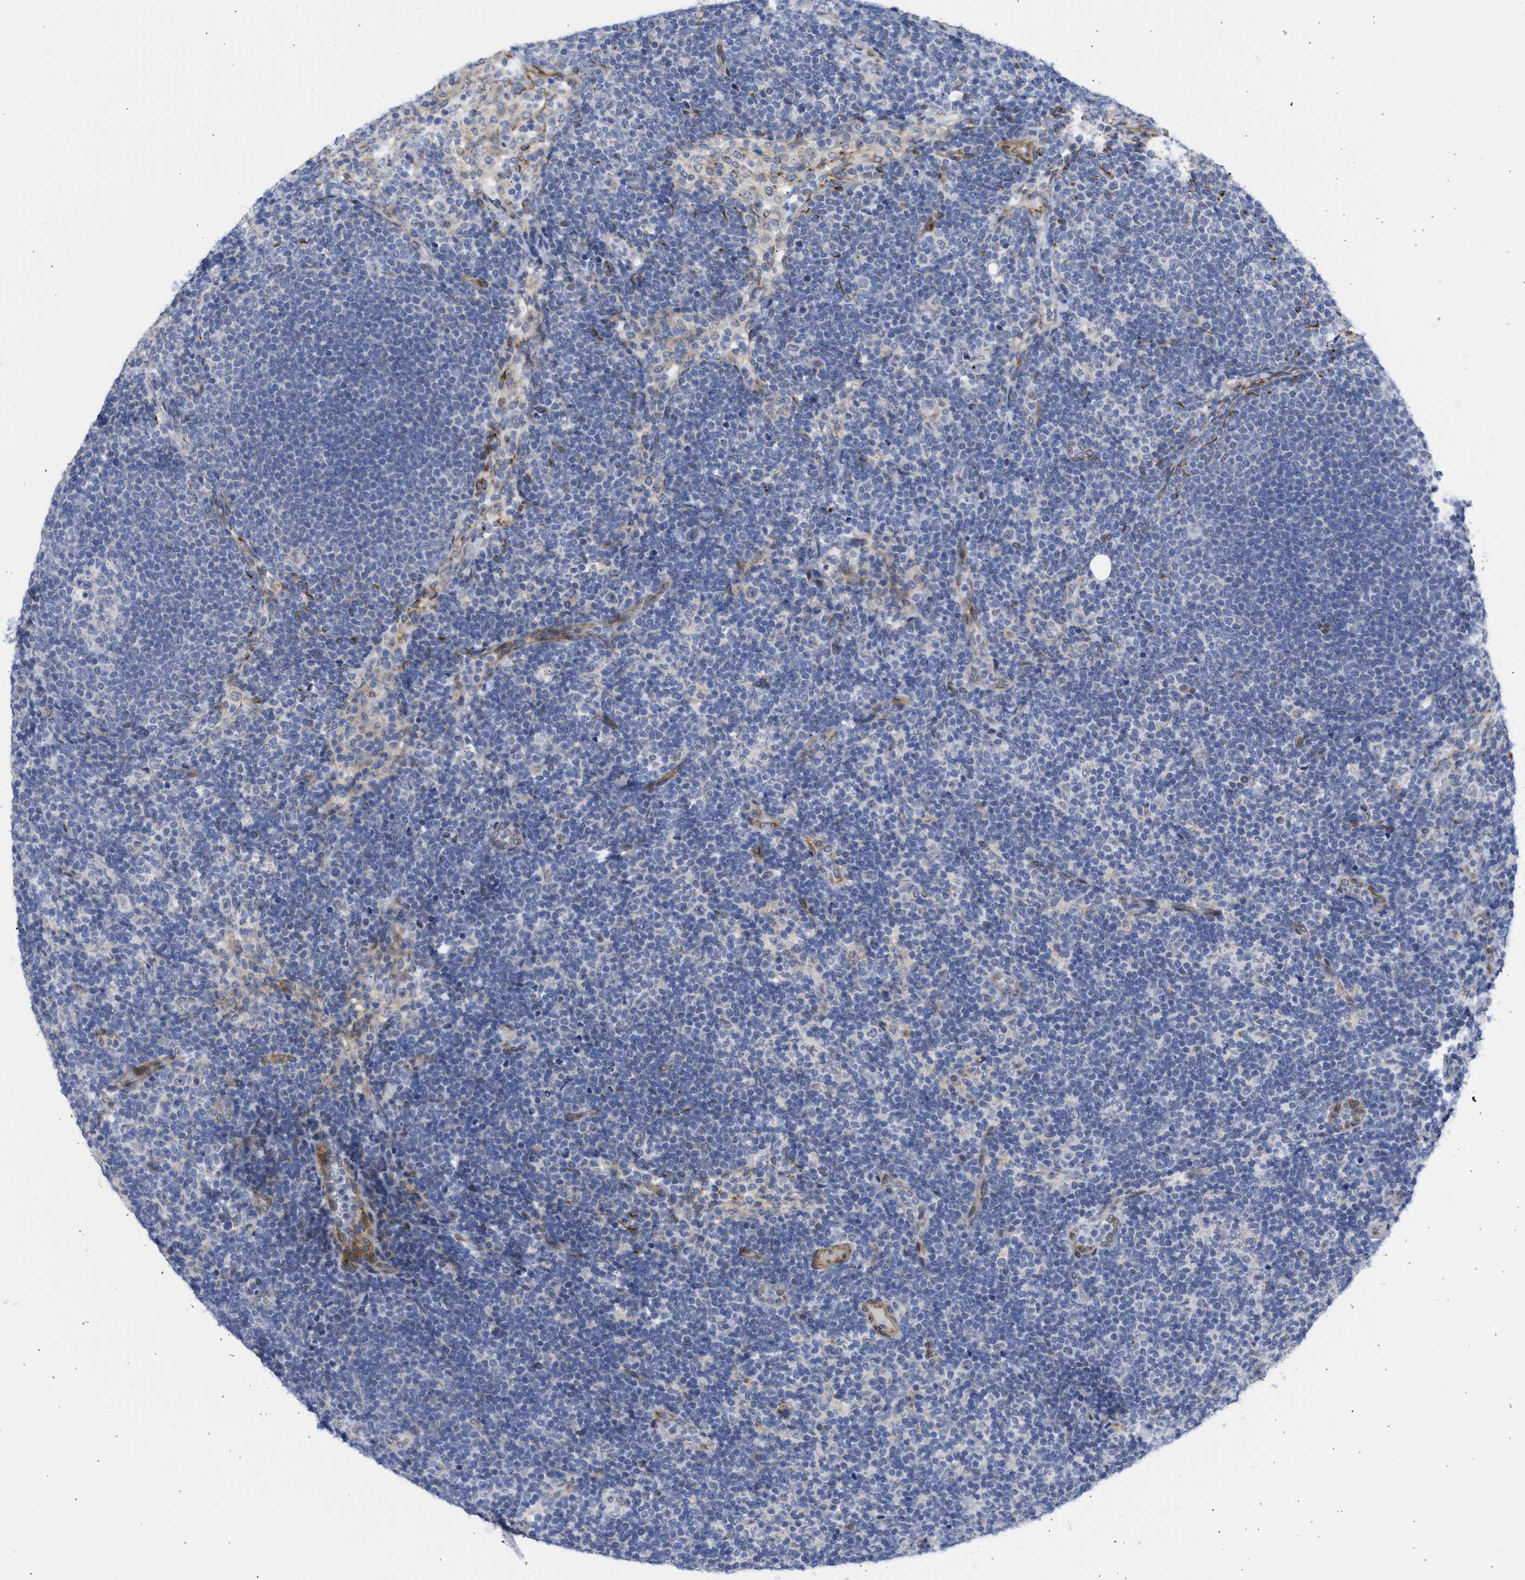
{"staining": {"intensity": "negative", "quantity": "none", "location": "none"}, "tissue": "lymph node", "cell_type": "Germinal center cells", "image_type": "normal", "snomed": [{"axis": "morphology", "description": "Normal tissue, NOS"}, {"axis": "morphology", "description": "Carcinoid, malignant, NOS"}, {"axis": "topography", "description": "Lymph node"}], "caption": "Immunohistochemistry photomicrograph of normal human lymph node stained for a protein (brown), which exhibits no expression in germinal center cells.", "gene": "NUP35", "patient": {"sex": "male", "age": 47}}